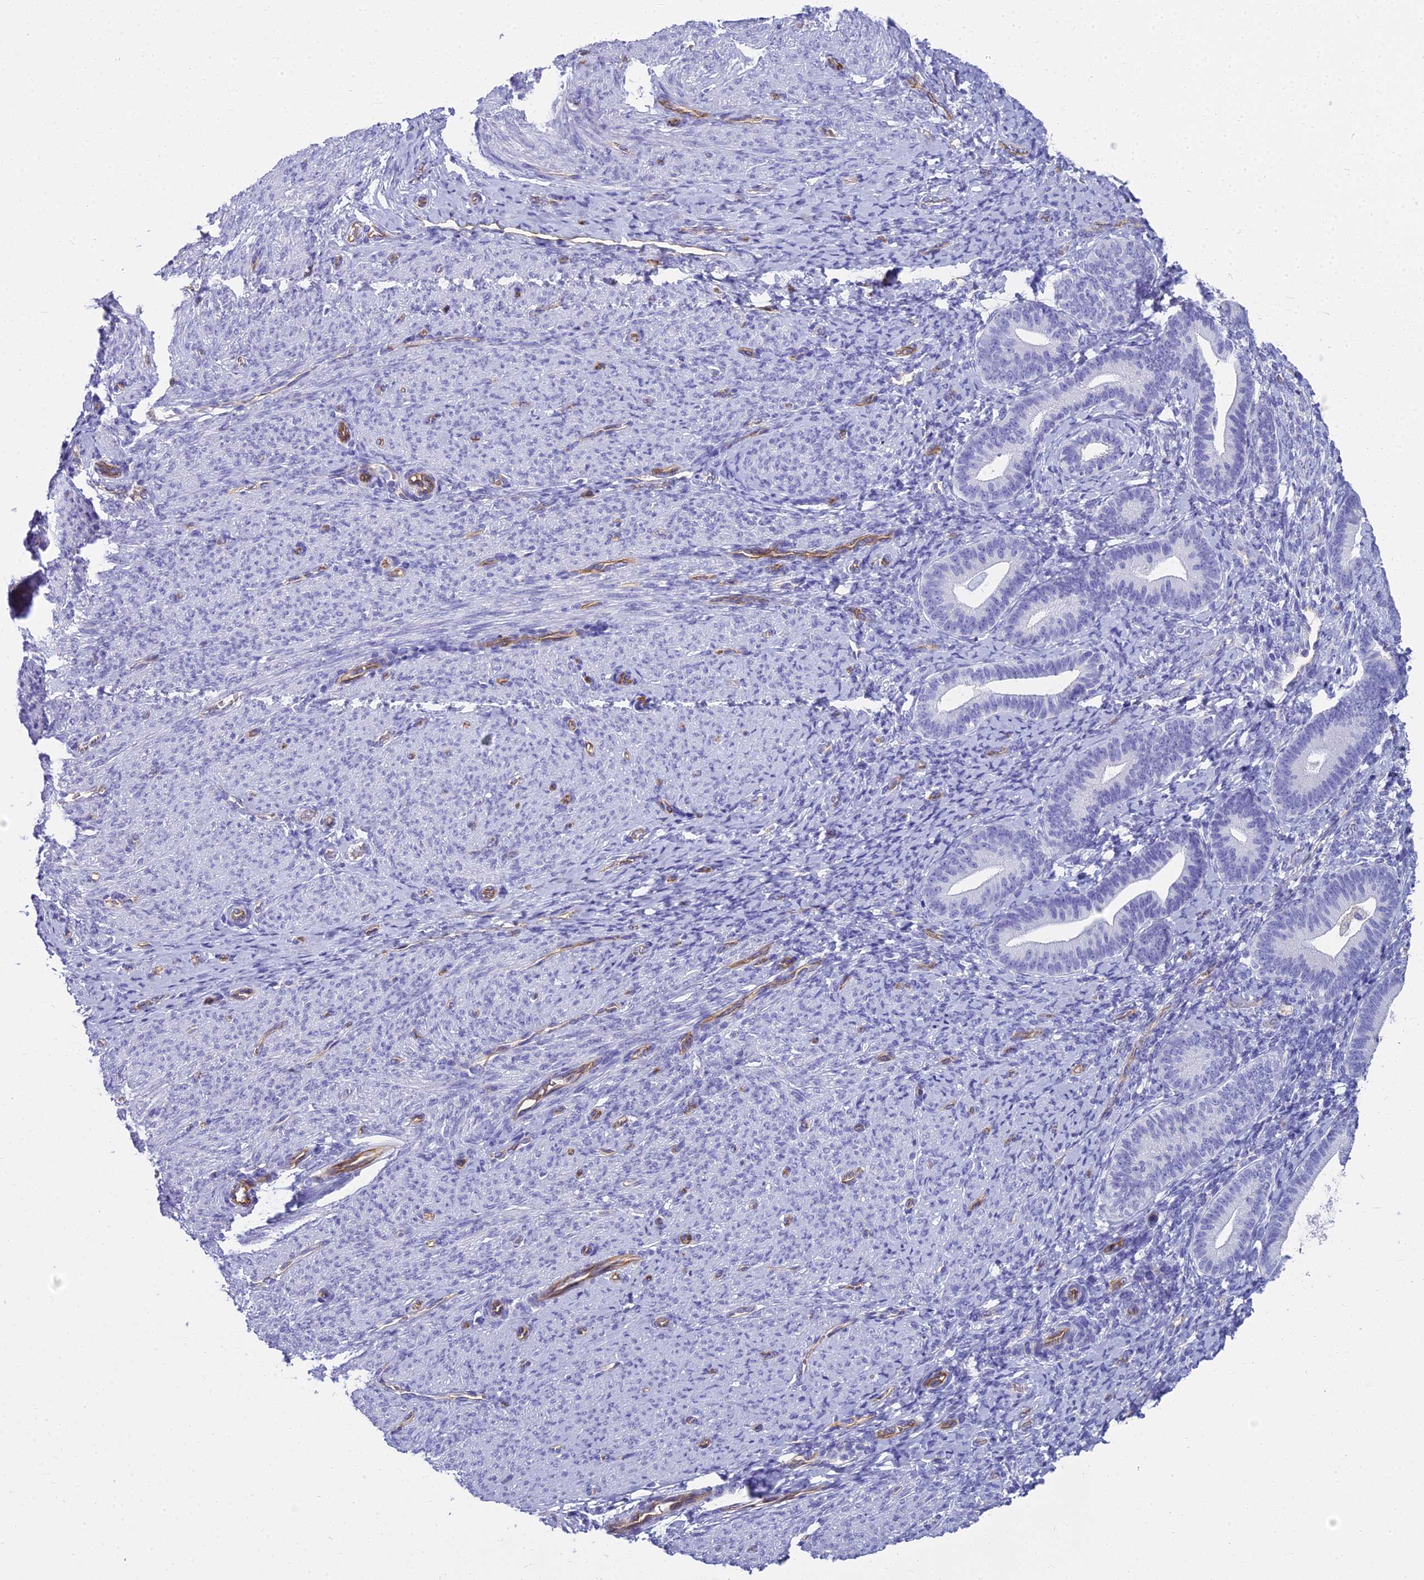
{"staining": {"intensity": "negative", "quantity": "none", "location": "none"}, "tissue": "endometrium", "cell_type": "Cells in endometrial stroma", "image_type": "normal", "snomed": [{"axis": "morphology", "description": "Normal tissue, NOS"}, {"axis": "topography", "description": "Endometrium"}], "caption": "Photomicrograph shows no protein staining in cells in endometrial stroma of unremarkable endometrium.", "gene": "NINJ1", "patient": {"sex": "female", "age": 65}}